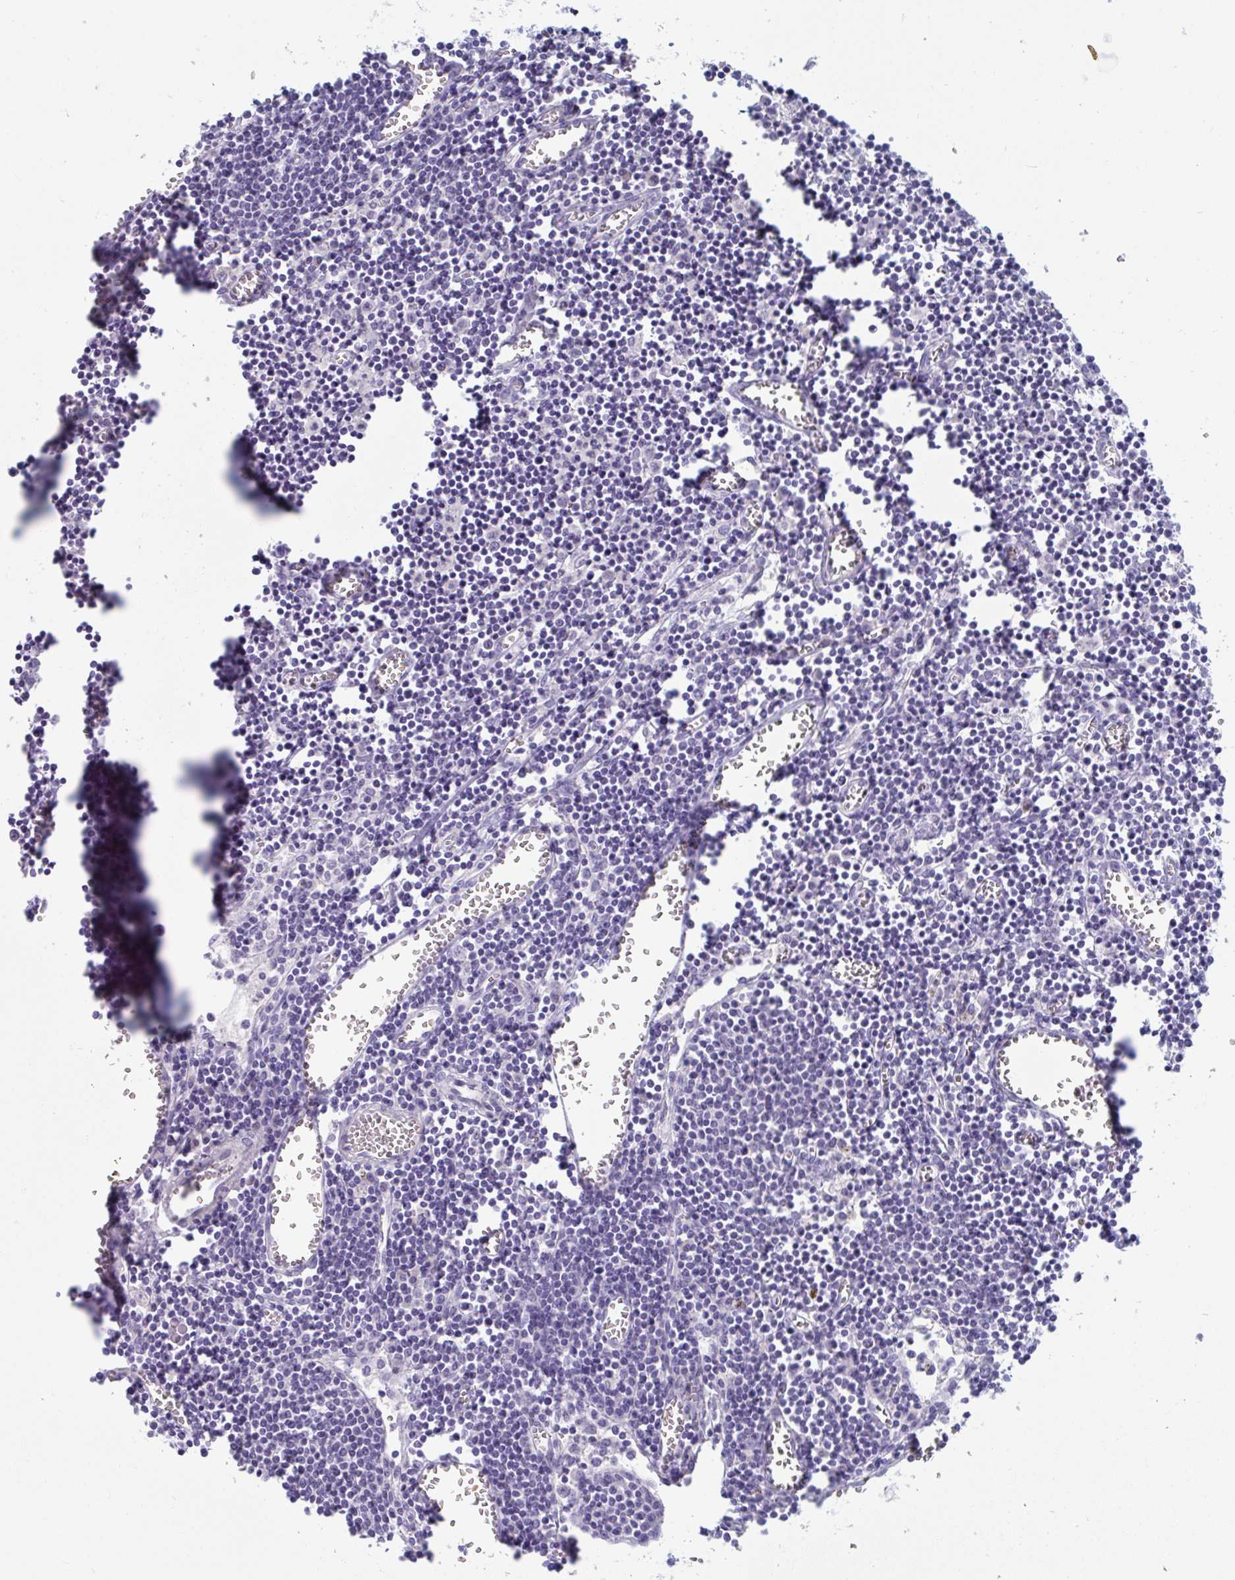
{"staining": {"intensity": "negative", "quantity": "none", "location": "none"}, "tissue": "lymph node", "cell_type": "Germinal center cells", "image_type": "normal", "snomed": [{"axis": "morphology", "description": "Normal tissue, NOS"}, {"axis": "topography", "description": "Lymph node"}], "caption": "Immunohistochemistry (IHC) image of unremarkable lymph node: lymph node stained with DAB demonstrates no significant protein expression in germinal center cells.", "gene": "TTC30A", "patient": {"sex": "male", "age": 66}}